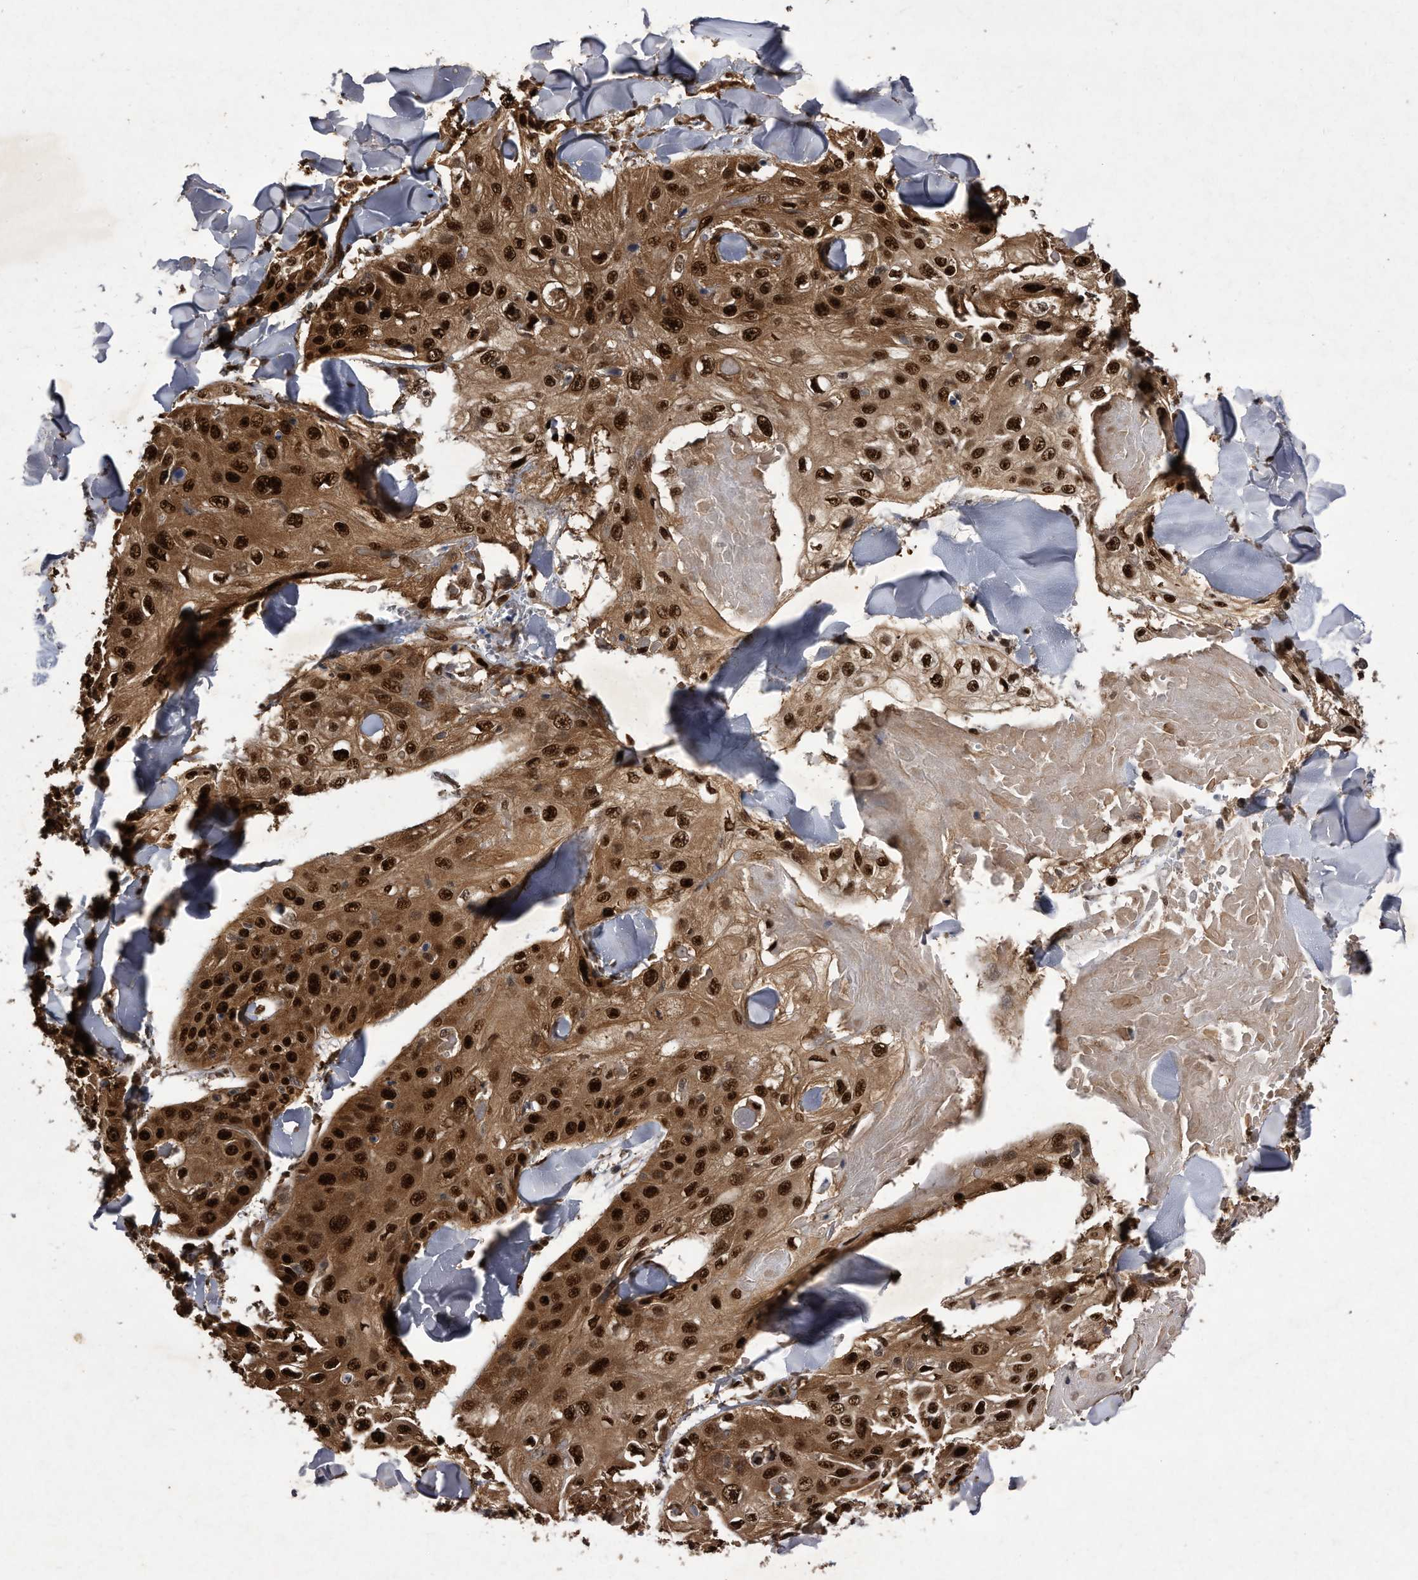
{"staining": {"intensity": "strong", "quantity": ">75%", "location": "cytoplasmic/membranous,nuclear"}, "tissue": "skin cancer", "cell_type": "Tumor cells", "image_type": "cancer", "snomed": [{"axis": "morphology", "description": "Squamous cell carcinoma, NOS"}, {"axis": "topography", "description": "Skin"}], "caption": "Immunohistochemistry (IHC) staining of skin cancer (squamous cell carcinoma), which shows high levels of strong cytoplasmic/membranous and nuclear positivity in about >75% of tumor cells indicating strong cytoplasmic/membranous and nuclear protein staining. The staining was performed using DAB (brown) for protein detection and nuclei were counterstained in hematoxylin (blue).", "gene": "RAD23B", "patient": {"sex": "male", "age": 86}}